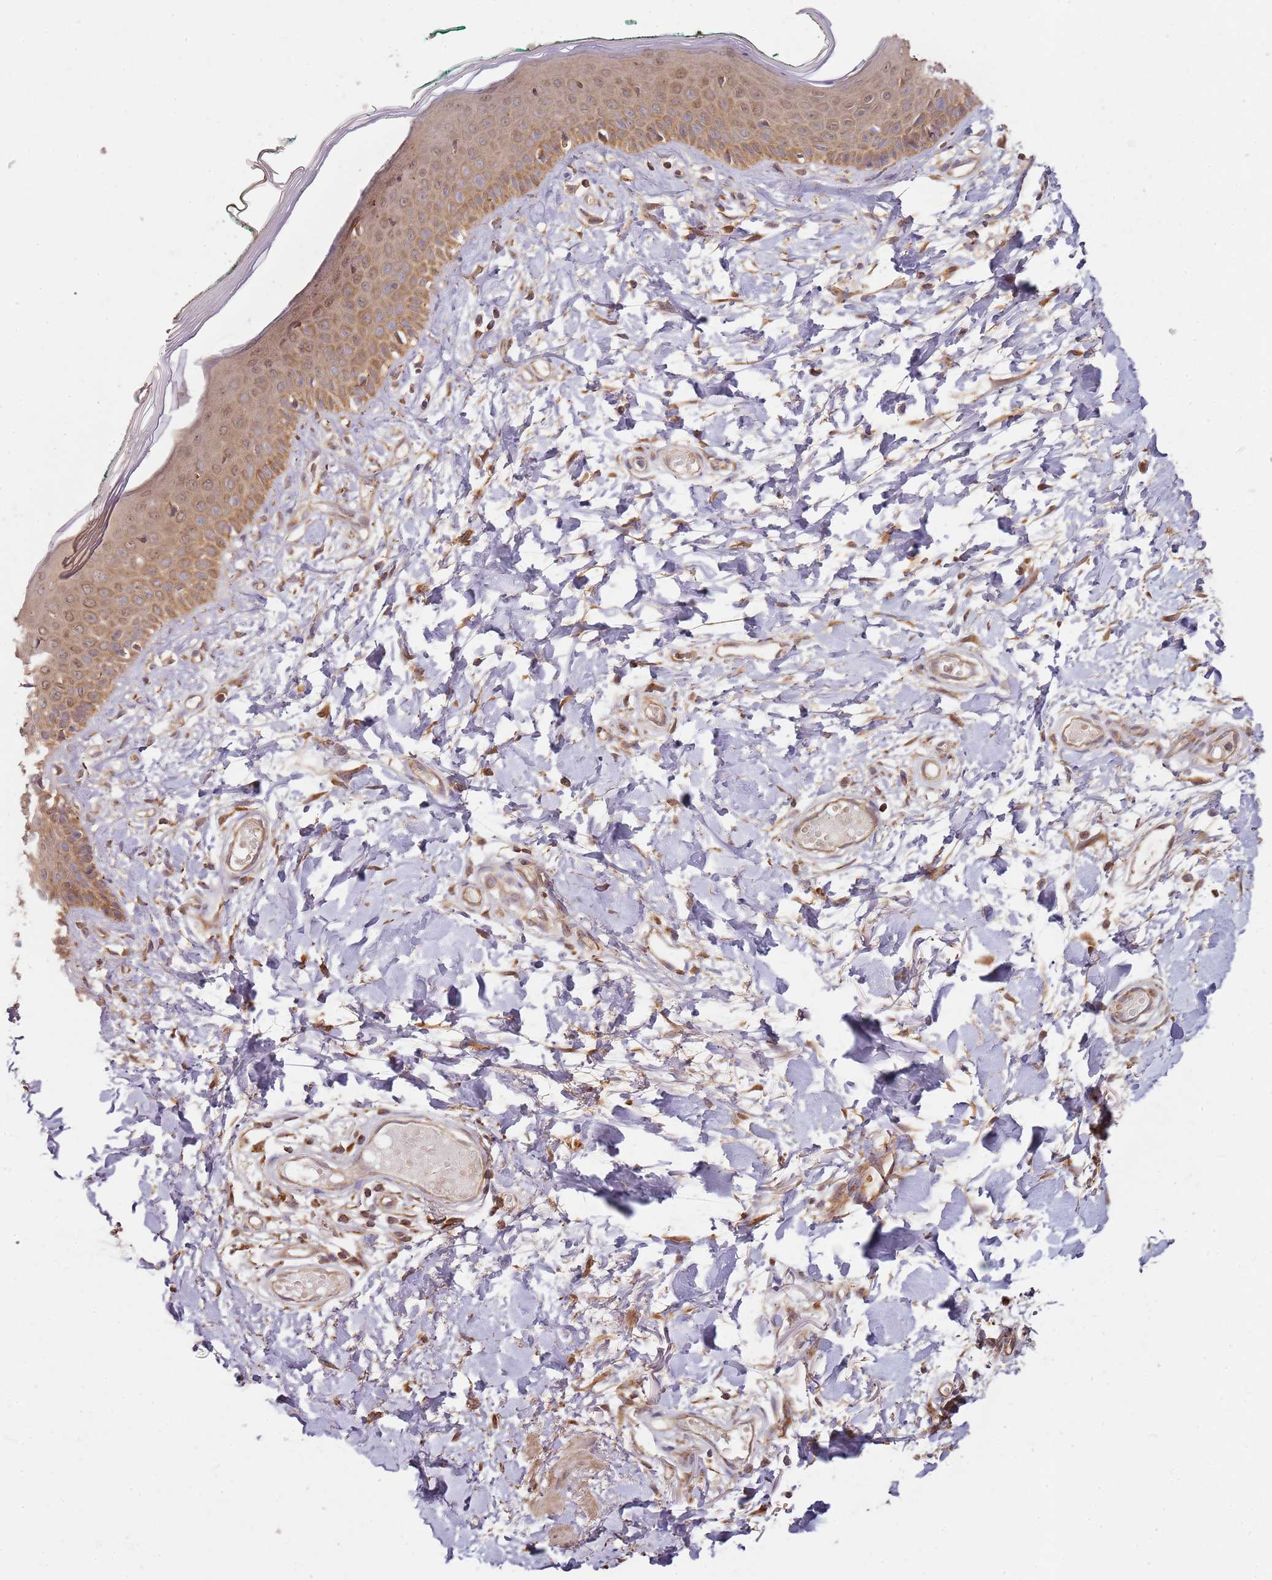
{"staining": {"intensity": "moderate", "quantity": ">75%", "location": "cytoplasmic/membranous"}, "tissue": "skin", "cell_type": "Fibroblasts", "image_type": "normal", "snomed": [{"axis": "morphology", "description": "Normal tissue, NOS"}, {"axis": "morphology", "description": "Malignant melanoma, NOS"}, {"axis": "topography", "description": "Skin"}], "caption": "This photomicrograph displays normal skin stained with IHC to label a protein in brown. The cytoplasmic/membranous of fibroblasts show moderate positivity for the protein. Nuclei are counter-stained blue.", "gene": "SCGB2B2", "patient": {"sex": "male", "age": 62}}